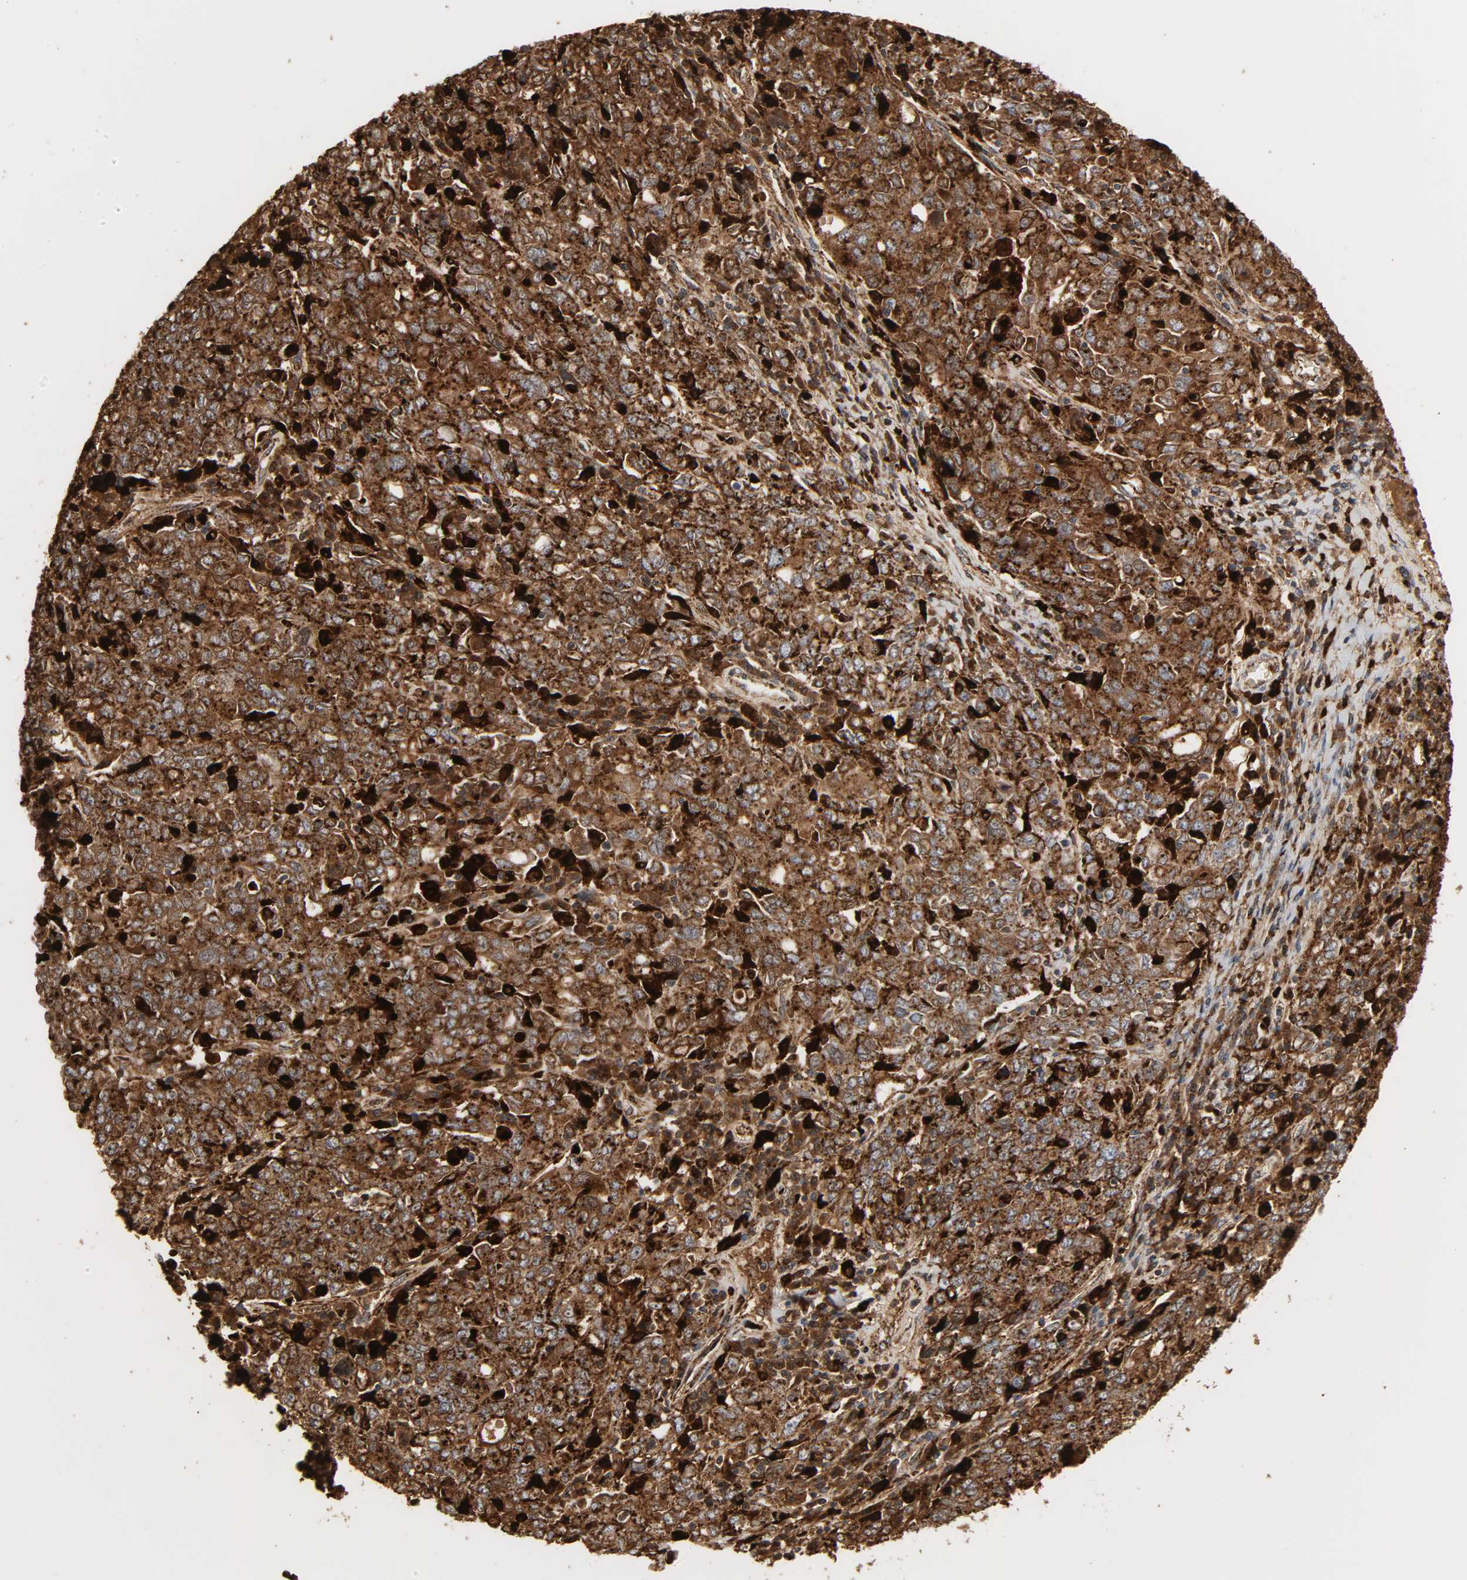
{"staining": {"intensity": "strong", "quantity": ">75%", "location": "cytoplasmic/membranous"}, "tissue": "ovarian cancer", "cell_type": "Tumor cells", "image_type": "cancer", "snomed": [{"axis": "morphology", "description": "Carcinoma, endometroid"}, {"axis": "topography", "description": "Ovary"}], "caption": "Brown immunohistochemical staining in ovarian cancer (endometroid carcinoma) displays strong cytoplasmic/membranous positivity in approximately >75% of tumor cells.", "gene": "PSAP", "patient": {"sex": "female", "age": 62}}